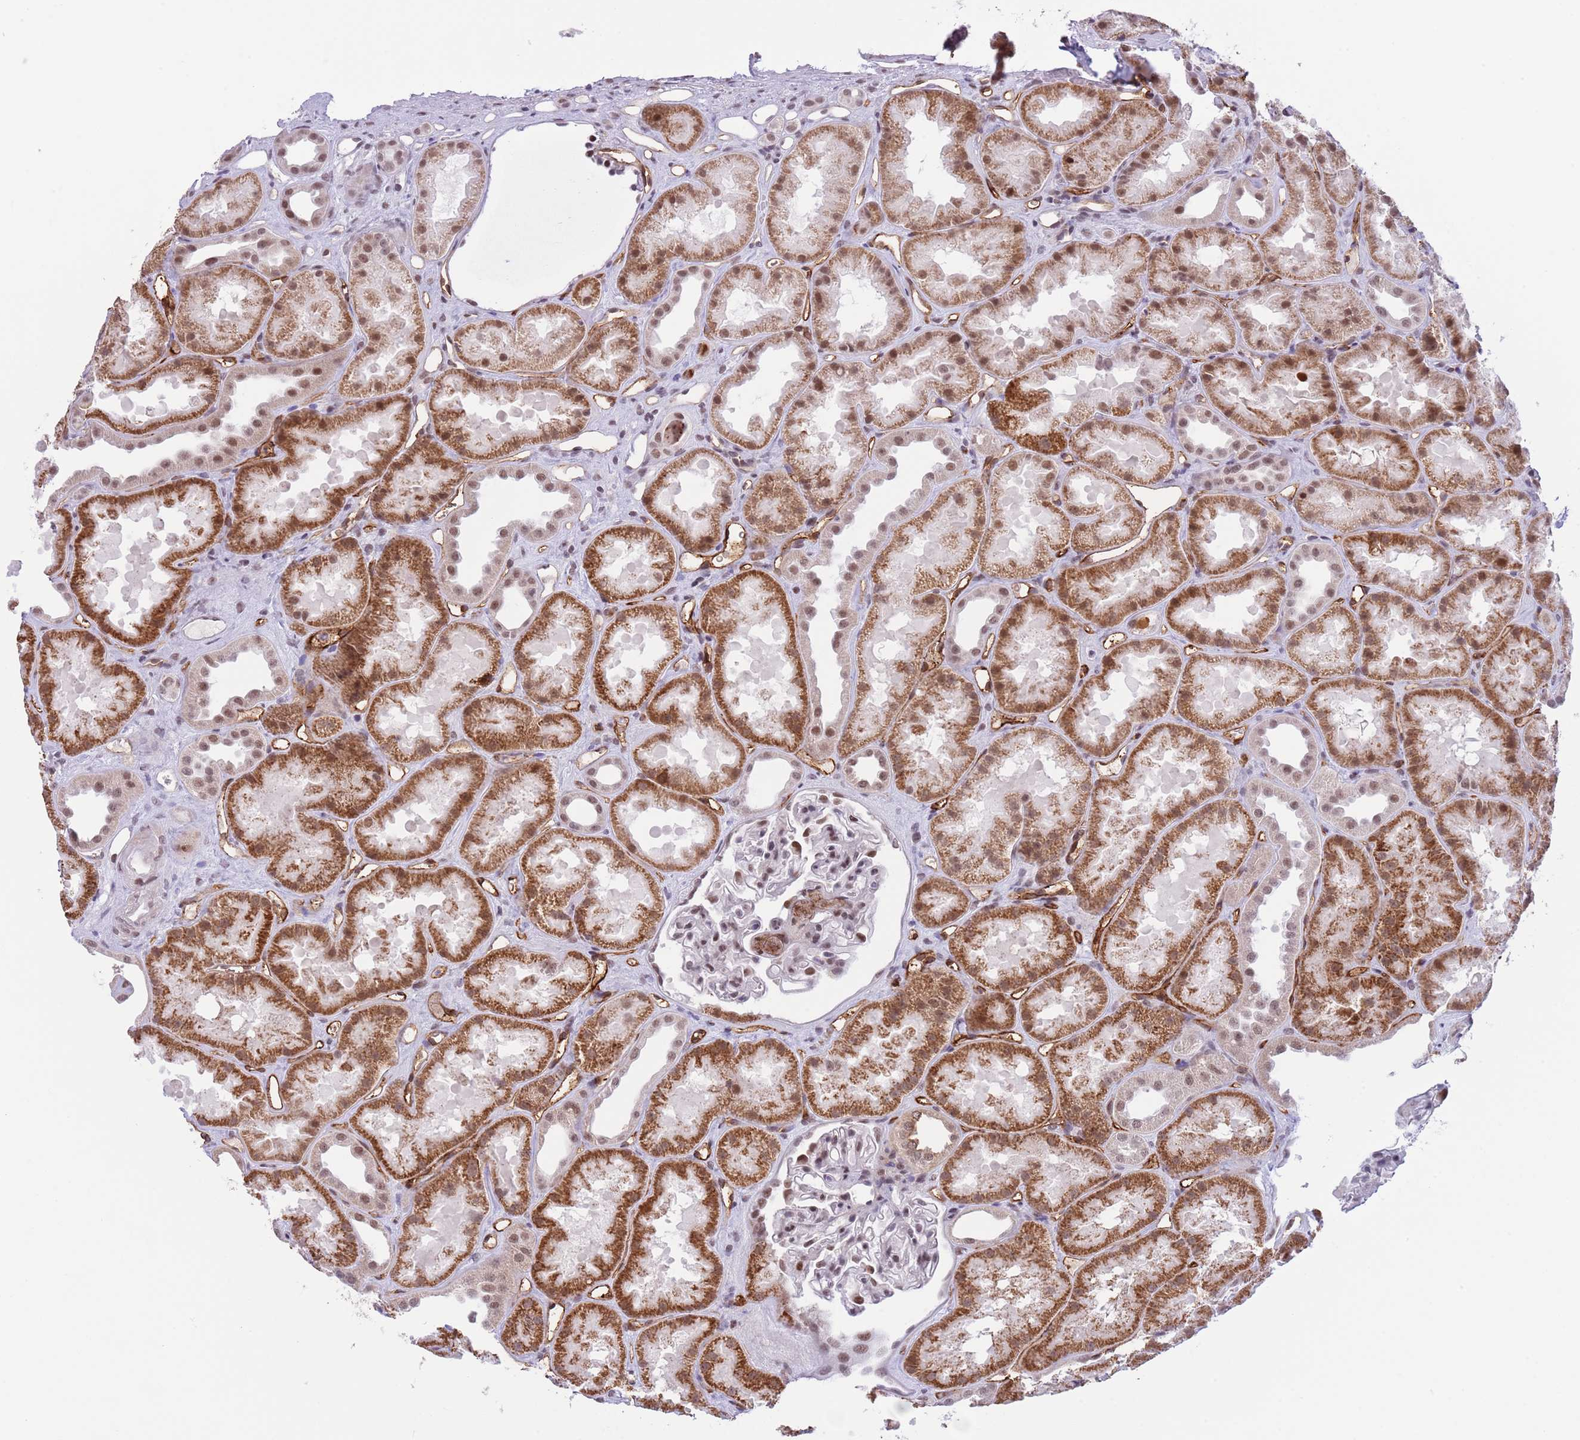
{"staining": {"intensity": "moderate", "quantity": ">75%", "location": "nuclear"}, "tissue": "kidney", "cell_type": "Cells in glomeruli", "image_type": "normal", "snomed": [{"axis": "morphology", "description": "Normal tissue, NOS"}, {"axis": "topography", "description": "Kidney"}], "caption": "A brown stain highlights moderate nuclear expression of a protein in cells in glomeruli of benign human kidney.", "gene": "RFX1", "patient": {"sex": "male", "age": 61}}